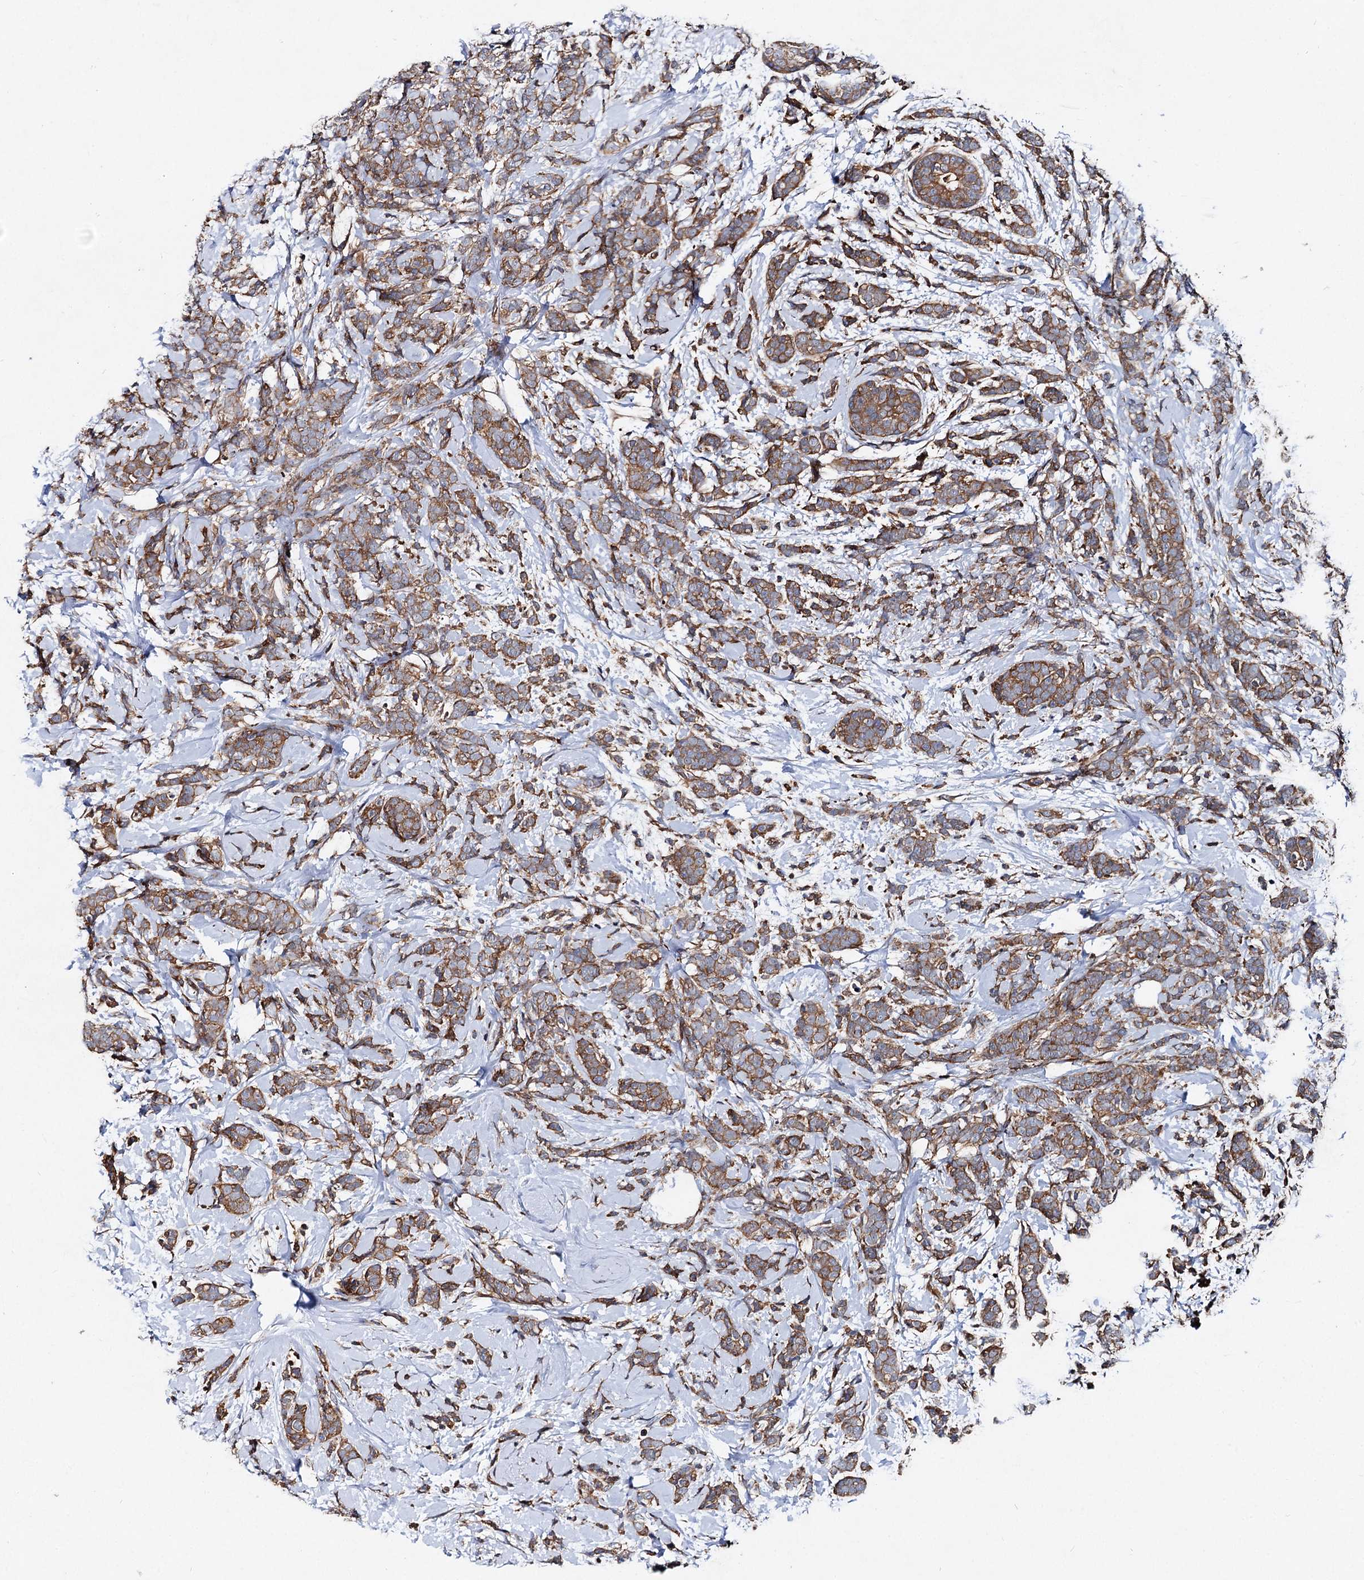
{"staining": {"intensity": "moderate", "quantity": ">75%", "location": "cytoplasmic/membranous"}, "tissue": "breast cancer", "cell_type": "Tumor cells", "image_type": "cancer", "snomed": [{"axis": "morphology", "description": "Lobular carcinoma"}, {"axis": "topography", "description": "Breast"}], "caption": "Breast cancer stained for a protein exhibits moderate cytoplasmic/membranous positivity in tumor cells.", "gene": "VPS29", "patient": {"sex": "female", "age": 58}}